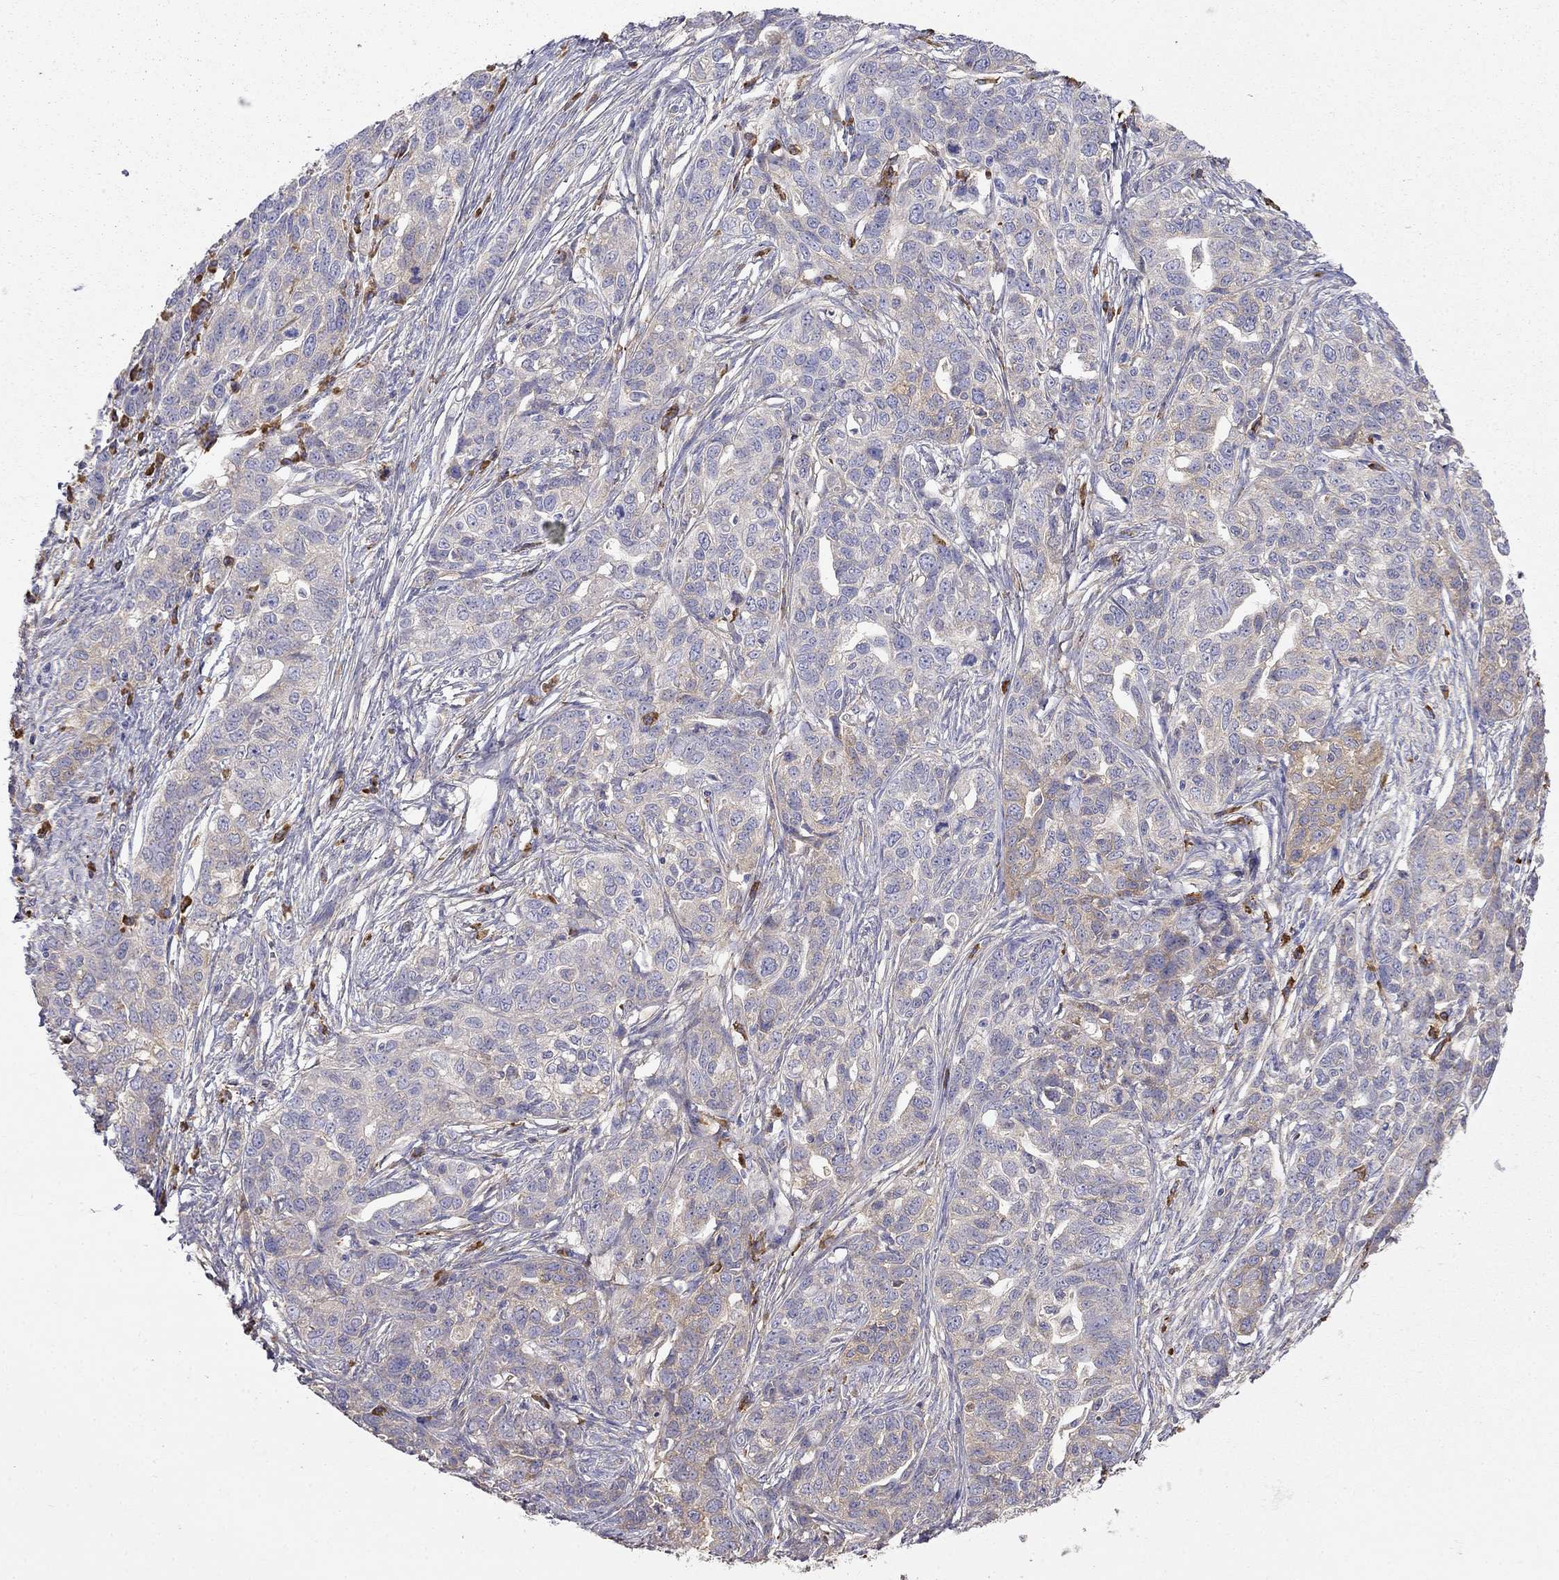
{"staining": {"intensity": "moderate", "quantity": "<25%", "location": "cytoplasmic/membranous"}, "tissue": "ovarian cancer", "cell_type": "Tumor cells", "image_type": "cancer", "snomed": [{"axis": "morphology", "description": "Cystadenocarcinoma, serous, NOS"}, {"axis": "topography", "description": "Ovary"}], "caption": "Immunohistochemistry image of ovarian cancer stained for a protein (brown), which shows low levels of moderate cytoplasmic/membranous expression in about <25% of tumor cells.", "gene": "LONRF2", "patient": {"sex": "female", "age": 71}}